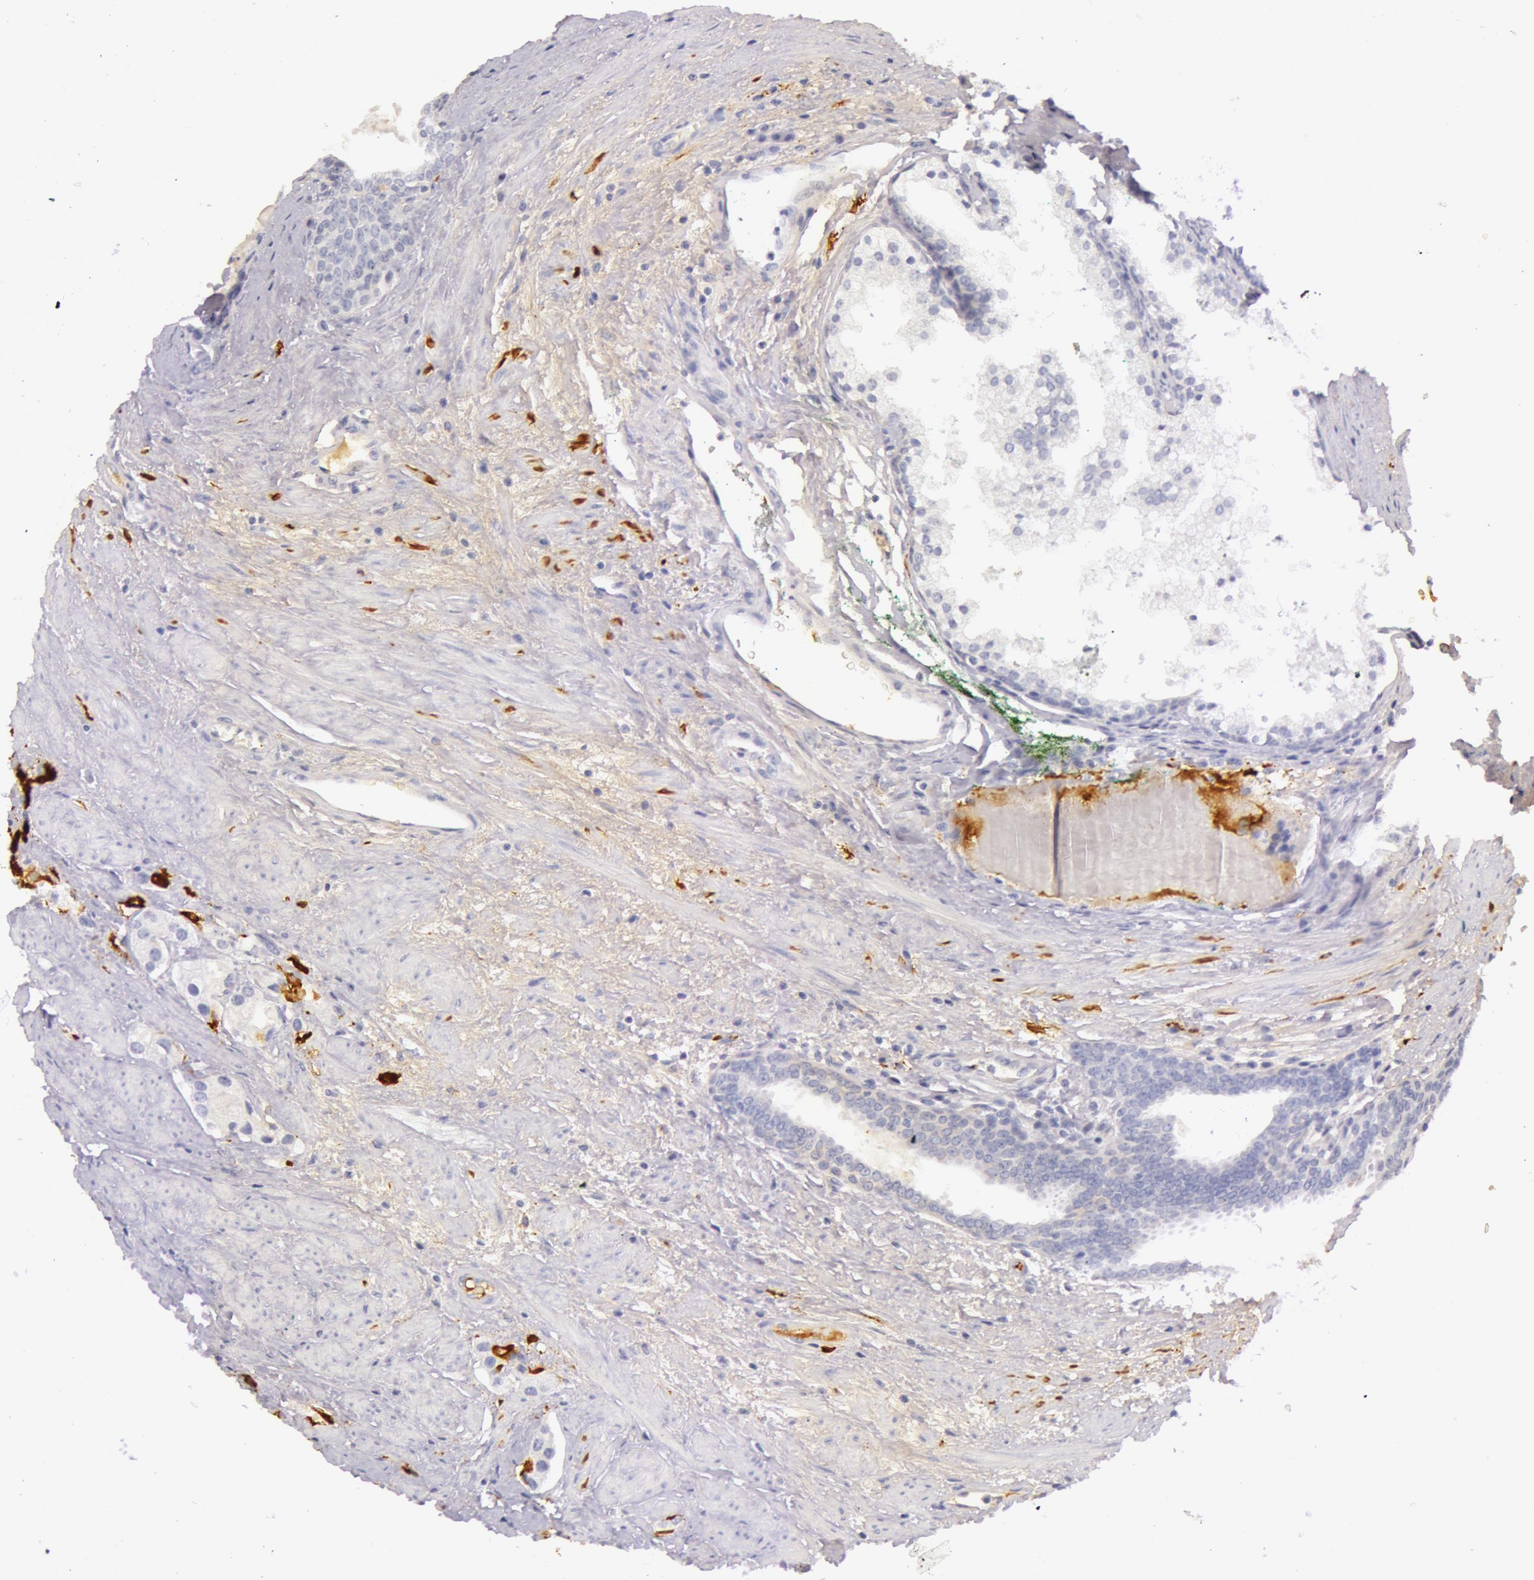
{"staining": {"intensity": "negative", "quantity": "none", "location": "none"}, "tissue": "prostate cancer", "cell_type": "Tumor cells", "image_type": "cancer", "snomed": [{"axis": "morphology", "description": "Adenocarcinoma, Medium grade"}, {"axis": "topography", "description": "Prostate"}], "caption": "This is an immunohistochemistry histopathology image of human prostate cancer (adenocarcinoma (medium-grade)). There is no staining in tumor cells.", "gene": "C4BPA", "patient": {"sex": "male", "age": 70}}